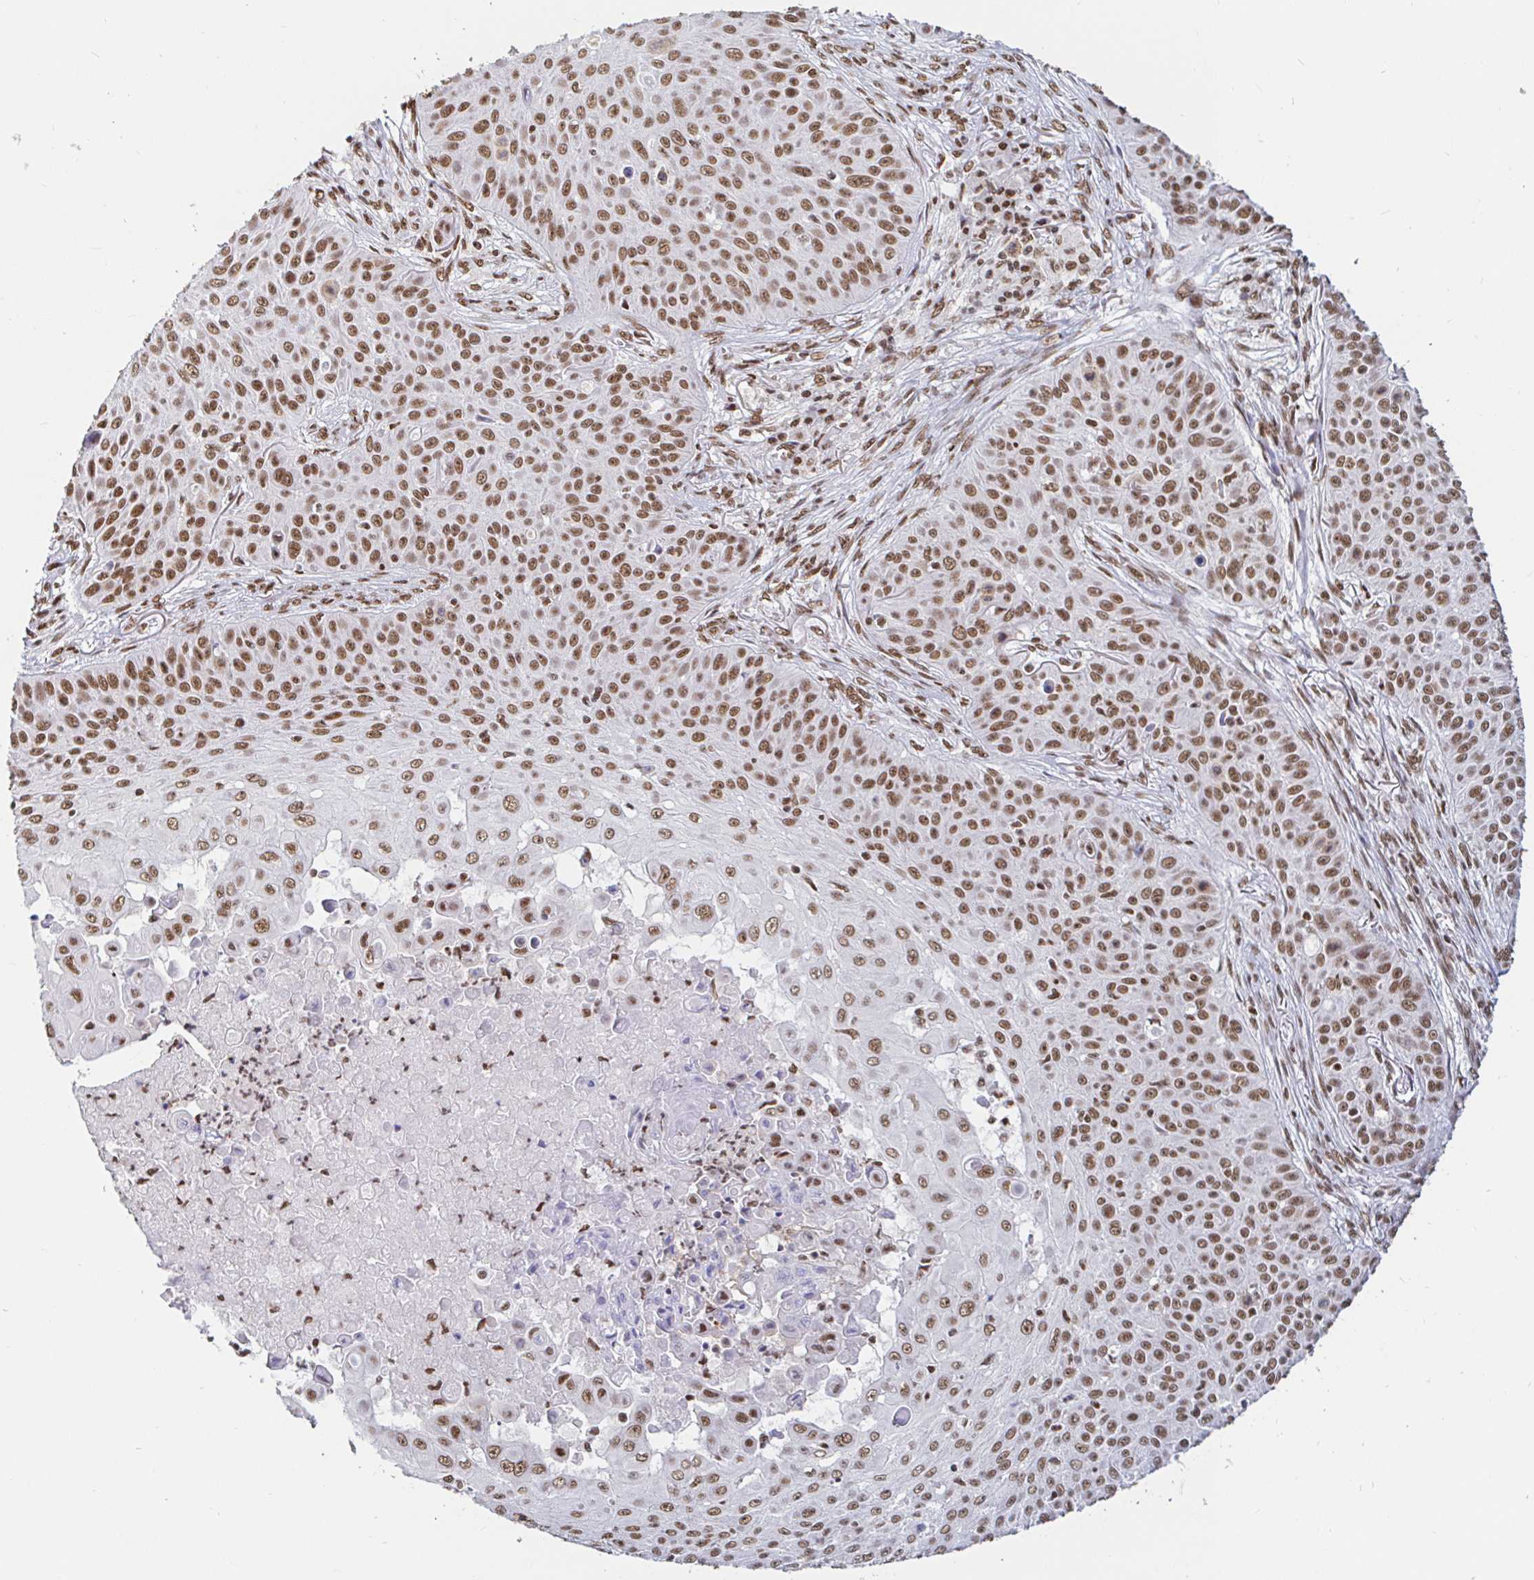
{"staining": {"intensity": "moderate", "quantity": ">75%", "location": "nuclear"}, "tissue": "skin cancer", "cell_type": "Tumor cells", "image_type": "cancer", "snomed": [{"axis": "morphology", "description": "Squamous cell carcinoma, NOS"}, {"axis": "topography", "description": "Skin"}], "caption": "Immunohistochemistry micrograph of human skin cancer (squamous cell carcinoma) stained for a protein (brown), which displays medium levels of moderate nuclear positivity in approximately >75% of tumor cells.", "gene": "RBMX", "patient": {"sex": "male", "age": 82}}